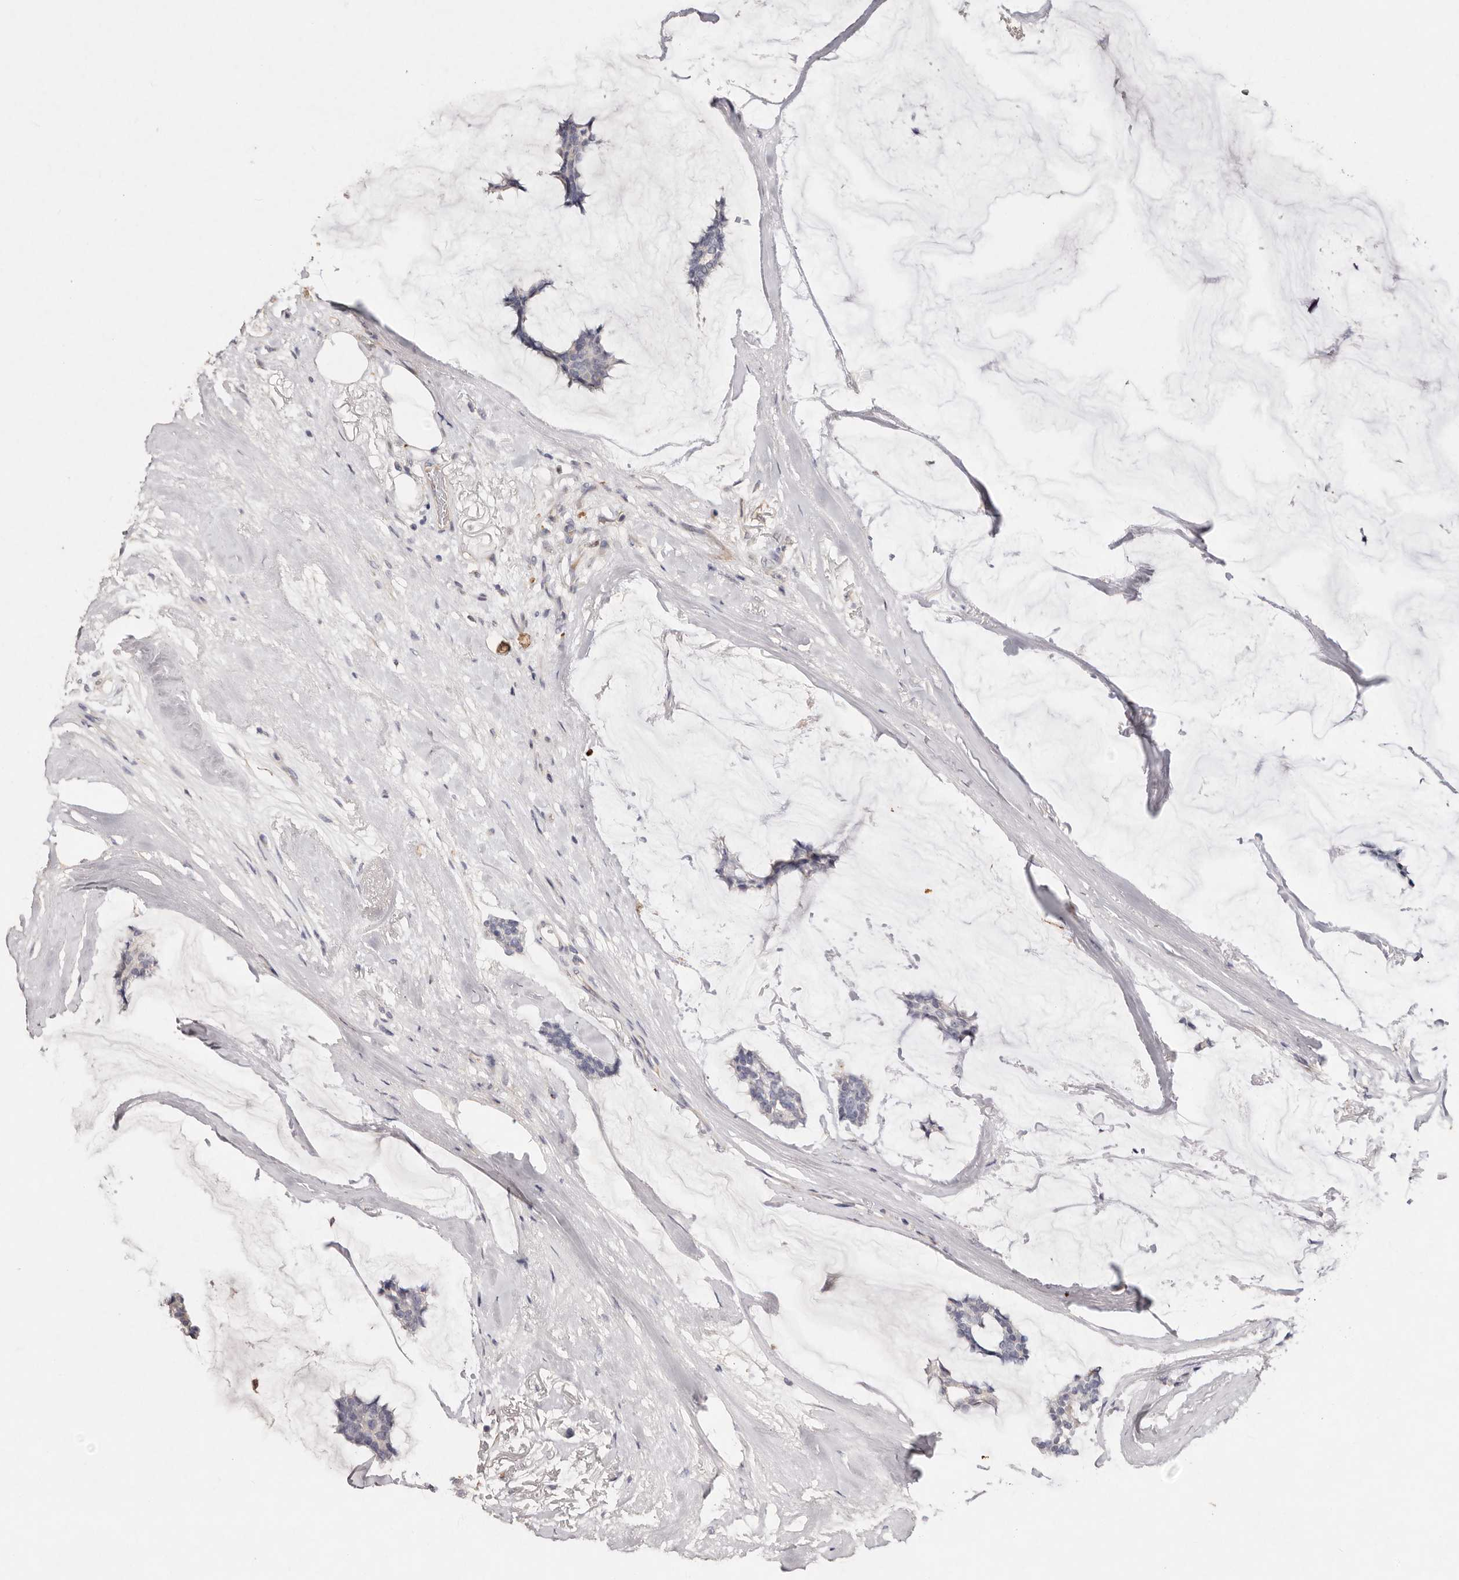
{"staining": {"intensity": "negative", "quantity": "none", "location": "none"}, "tissue": "breast cancer", "cell_type": "Tumor cells", "image_type": "cancer", "snomed": [{"axis": "morphology", "description": "Duct carcinoma"}, {"axis": "topography", "description": "Breast"}], "caption": "Breast intraductal carcinoma was stained to show a protein in brown. There is no significant expression in tumor cells. (DAB (3,3'-diaminobenzidine) immunohistochemistry visualized using brightfield microscopy, high magnification).", "gene": "THBS3", "patient": {"sex": "female", "age": 93}}